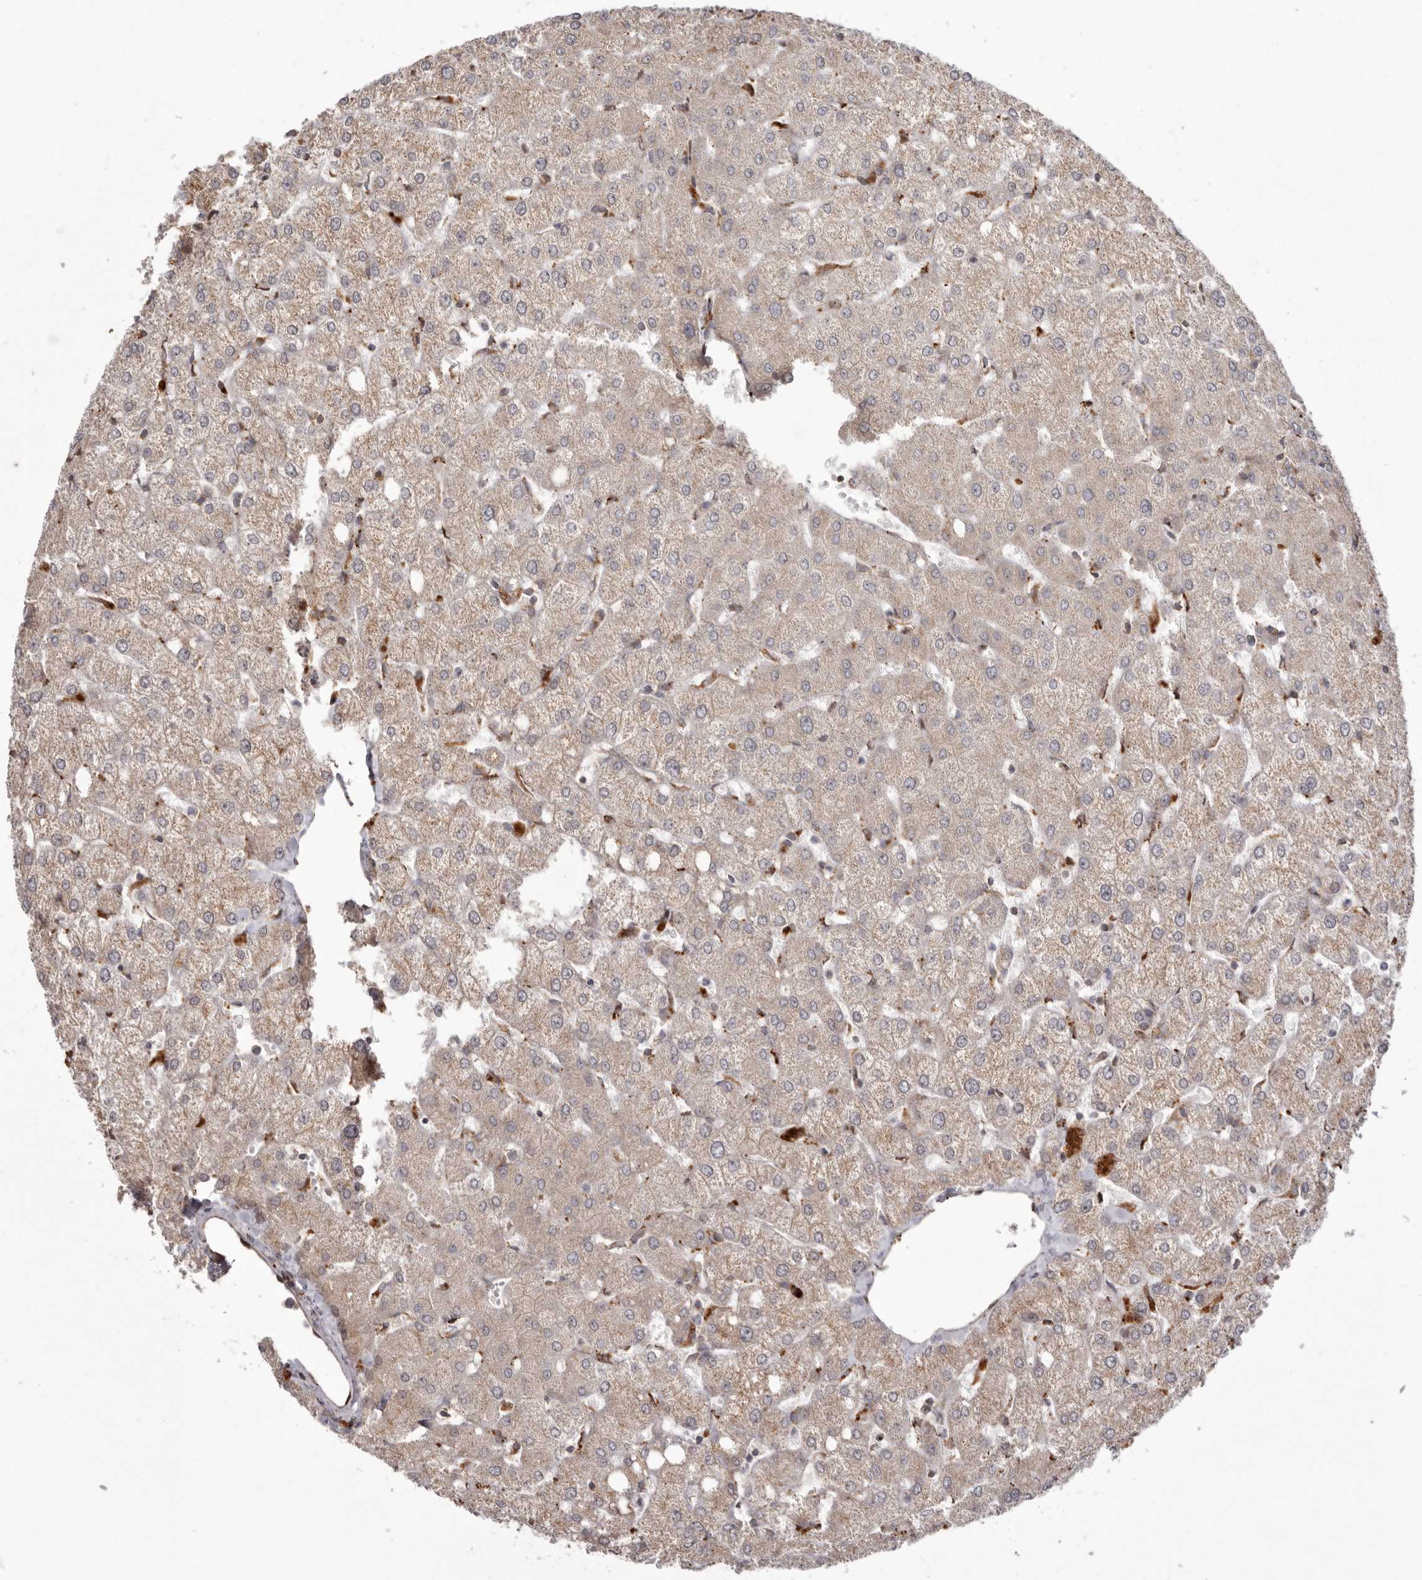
{"staining": {"intensity": "weak", "quantity": ">75%", "location": "cytoplasmic/membranous"}, "tissue": "liver", "cell_type": "Cholangiocytes", "image_type": "normal", "snomed": [{"axis": "morphology", "description": "Normal tissue, NOS"}, {"axis": "topography", "description": "Liver"}], "caption": "DAB (3,3'-diaminobenzidine) immunohistochemical staining of normal liver displays weak cytoplasmic/membranous protein expression in approximately >75% of cholangiocytes.", "gene": "NUP43", "patient": {"sex": "female", "age": 54}}